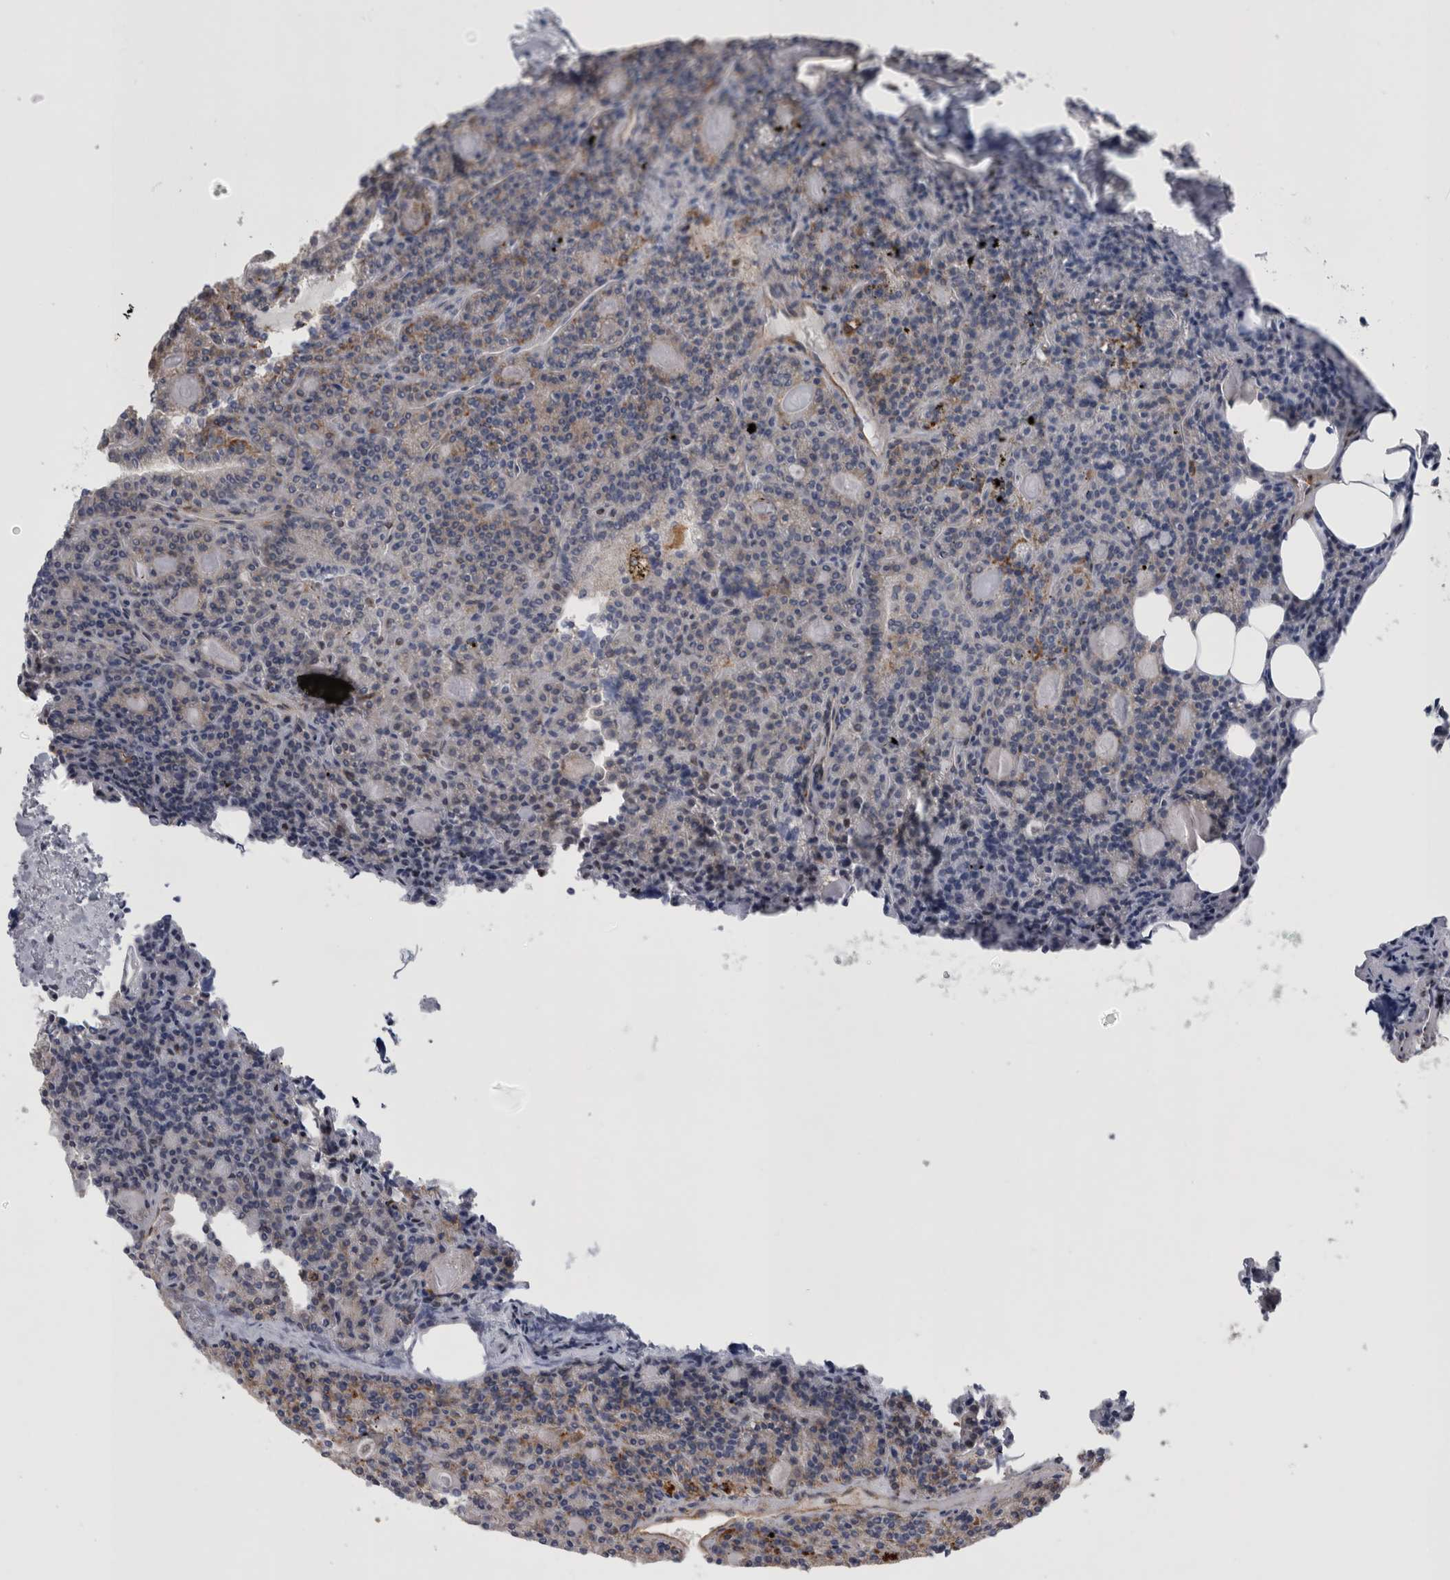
{"staining": {"intensity": "moderate", "quantity": "25%-75%", "location": "cytoplasmic/membranous"}, "tissue": "parathyroid gland", "cell_type": "Glandular cells", "image_type": "normal", "snomed": [{"axis": "morphology", "description": "Normal tissue, NOS"}, {"axis": "morphology", "description": "Adenoma, NOS"}, {"axis": "topography", "description": "Parathyroid gland"}], "caption": "Immunohistochemical staining of benign parathyroid gland exhibits medium levels of moderate cytoplasmic/membranous positivity in approximately 25%-75% of glandular cells.", "gene": "DNAJC24", "patient": {"sex": "female", "age": 57}}